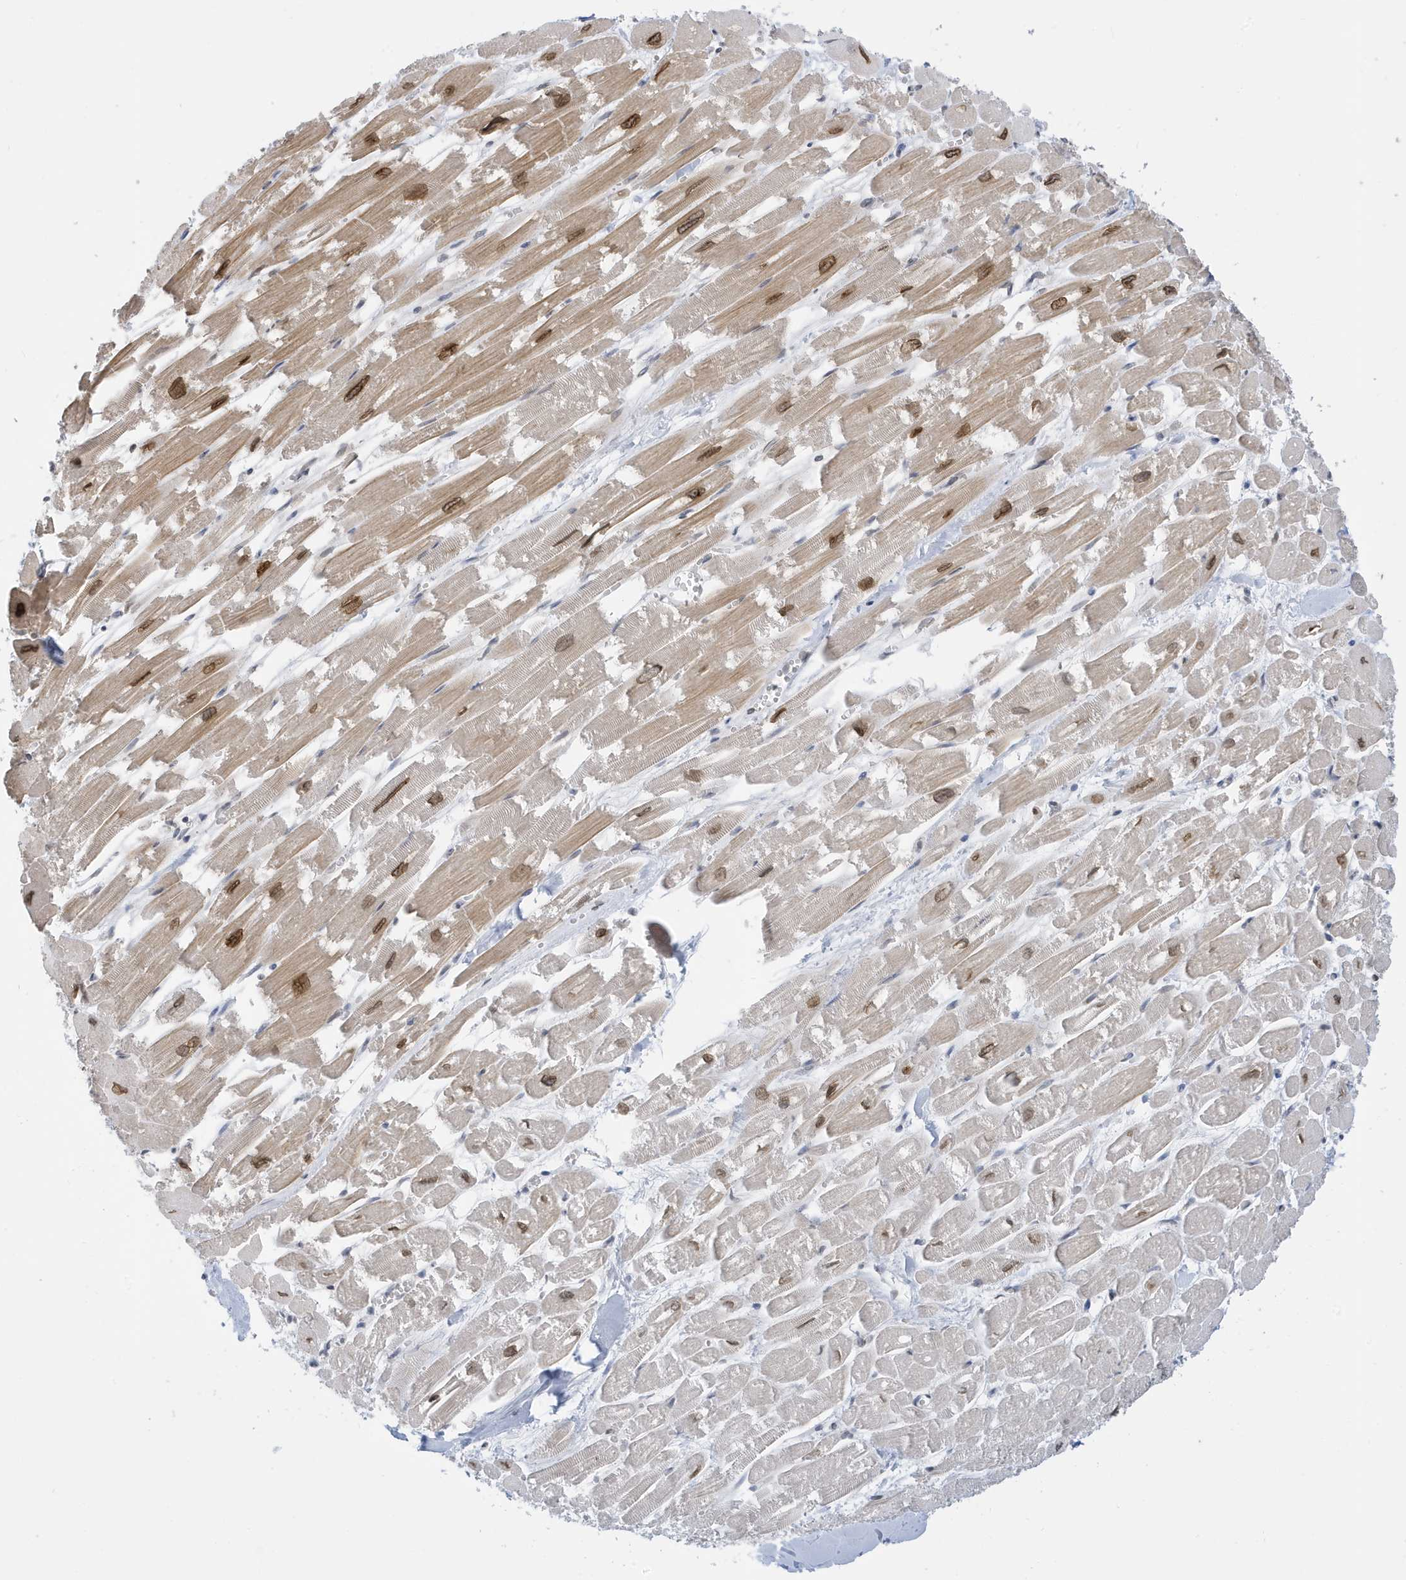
{"staining": {"intensity": "moderate", "quantity": "25%-75%", "location": "cytoplasmic/membranous,nuclear"}, "tissue": "heart muscle", "cell_type": "Cardiomyocytes", "image_type": "normal", "snomed": [{"axis": "morphology", "description": "Normal tissue, NOS"}, {"axis": "topography", "description": "Heart"}], "caption": "Protein expression analysis of normal heart muscle exhibits moderate cytoplasmic/membranous,nuclear expression in about 25%-75% of cardiomyocytes.", "gene": "PCYT1A", "patient": {"sex": "male", "age": 54}}